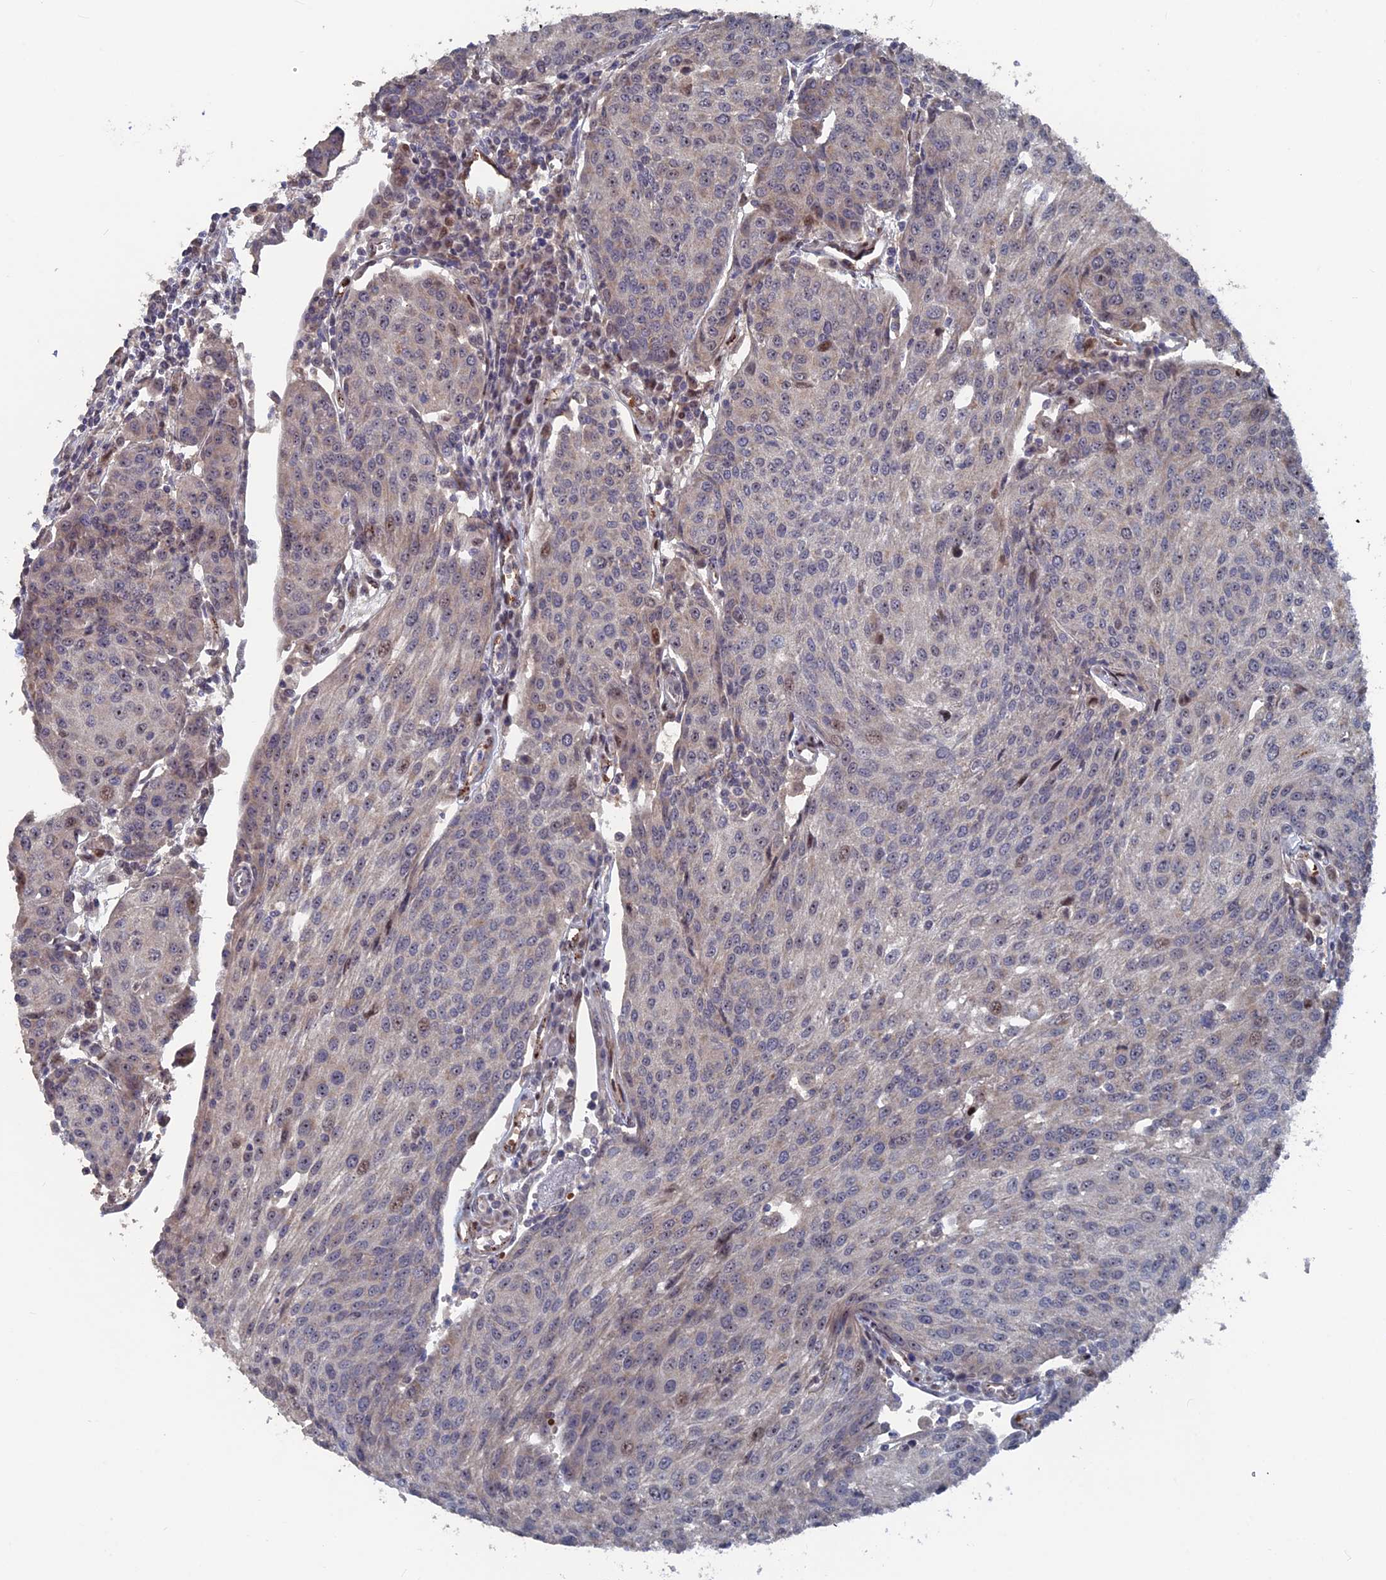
{"staining": {"intensity": "weak", "quantity": "<25%", "location": "cytoplasmic/membranous,nuclear"}, "tissue": "urothelial cancer", "cell_type": "Tumor cells", "image_type": "cancer", "snomed": [{"axis": "morphology", "description": "Urothelial carcinoma, High grade"}, {"axis": "topography", "description": "Urinary bladder"}], "caption": "A high-resolution histopathology image shows IHC staining of urothelial cancer, which exhibits no significant positivity in tumor cells. (DAB (3,3'-diaminobenzidine) immunohistochemistry, high magnification).", "gene": "SH3D21", "patient": {"sex": "female", "age": 85}}